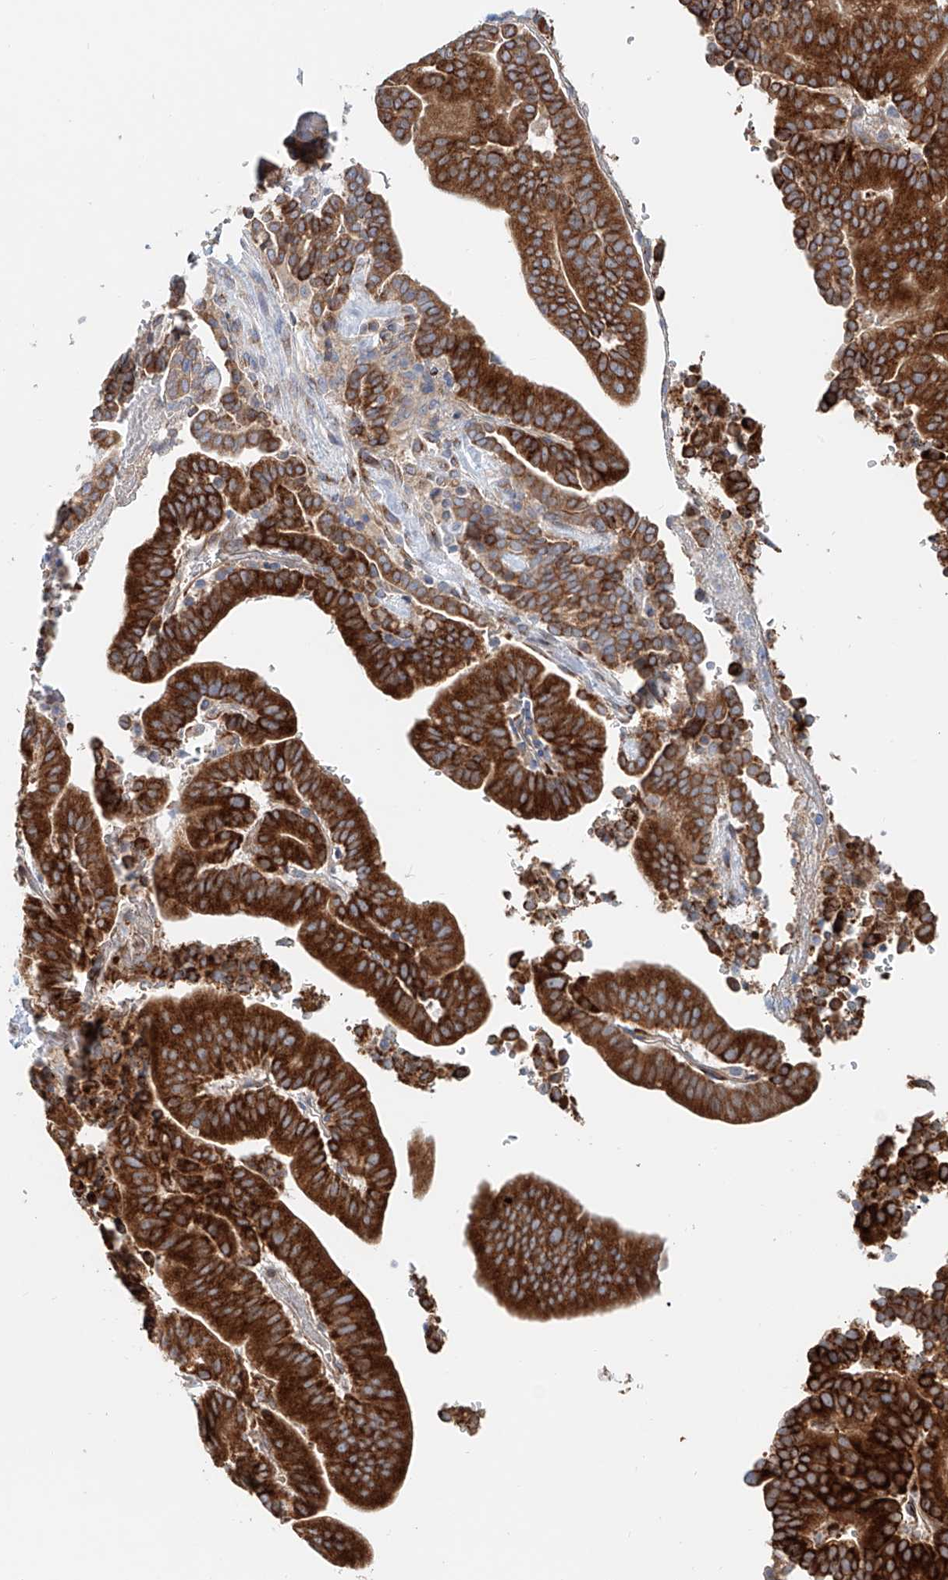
{"staining": {"intensity": "strong", "quantity": ">75%", "location": "cytoplasmic/membranous"}, "tissue": "liver cancer", "cell_type": "Tumor cells", "image_type": "cancer", "snomed": [{"axis": "morphology", "description": "Cholangiocarcinoma"}, {"axis": "topography", "description": "Liver"}], "caption": "Cholangiocarcinoma (liver) stained with IHC shows strong cytoplasmic/membranous staining in about >75% of tumor cells.", "gene": "SNAP29", "patient": {"sex": "female", "age": 75}}